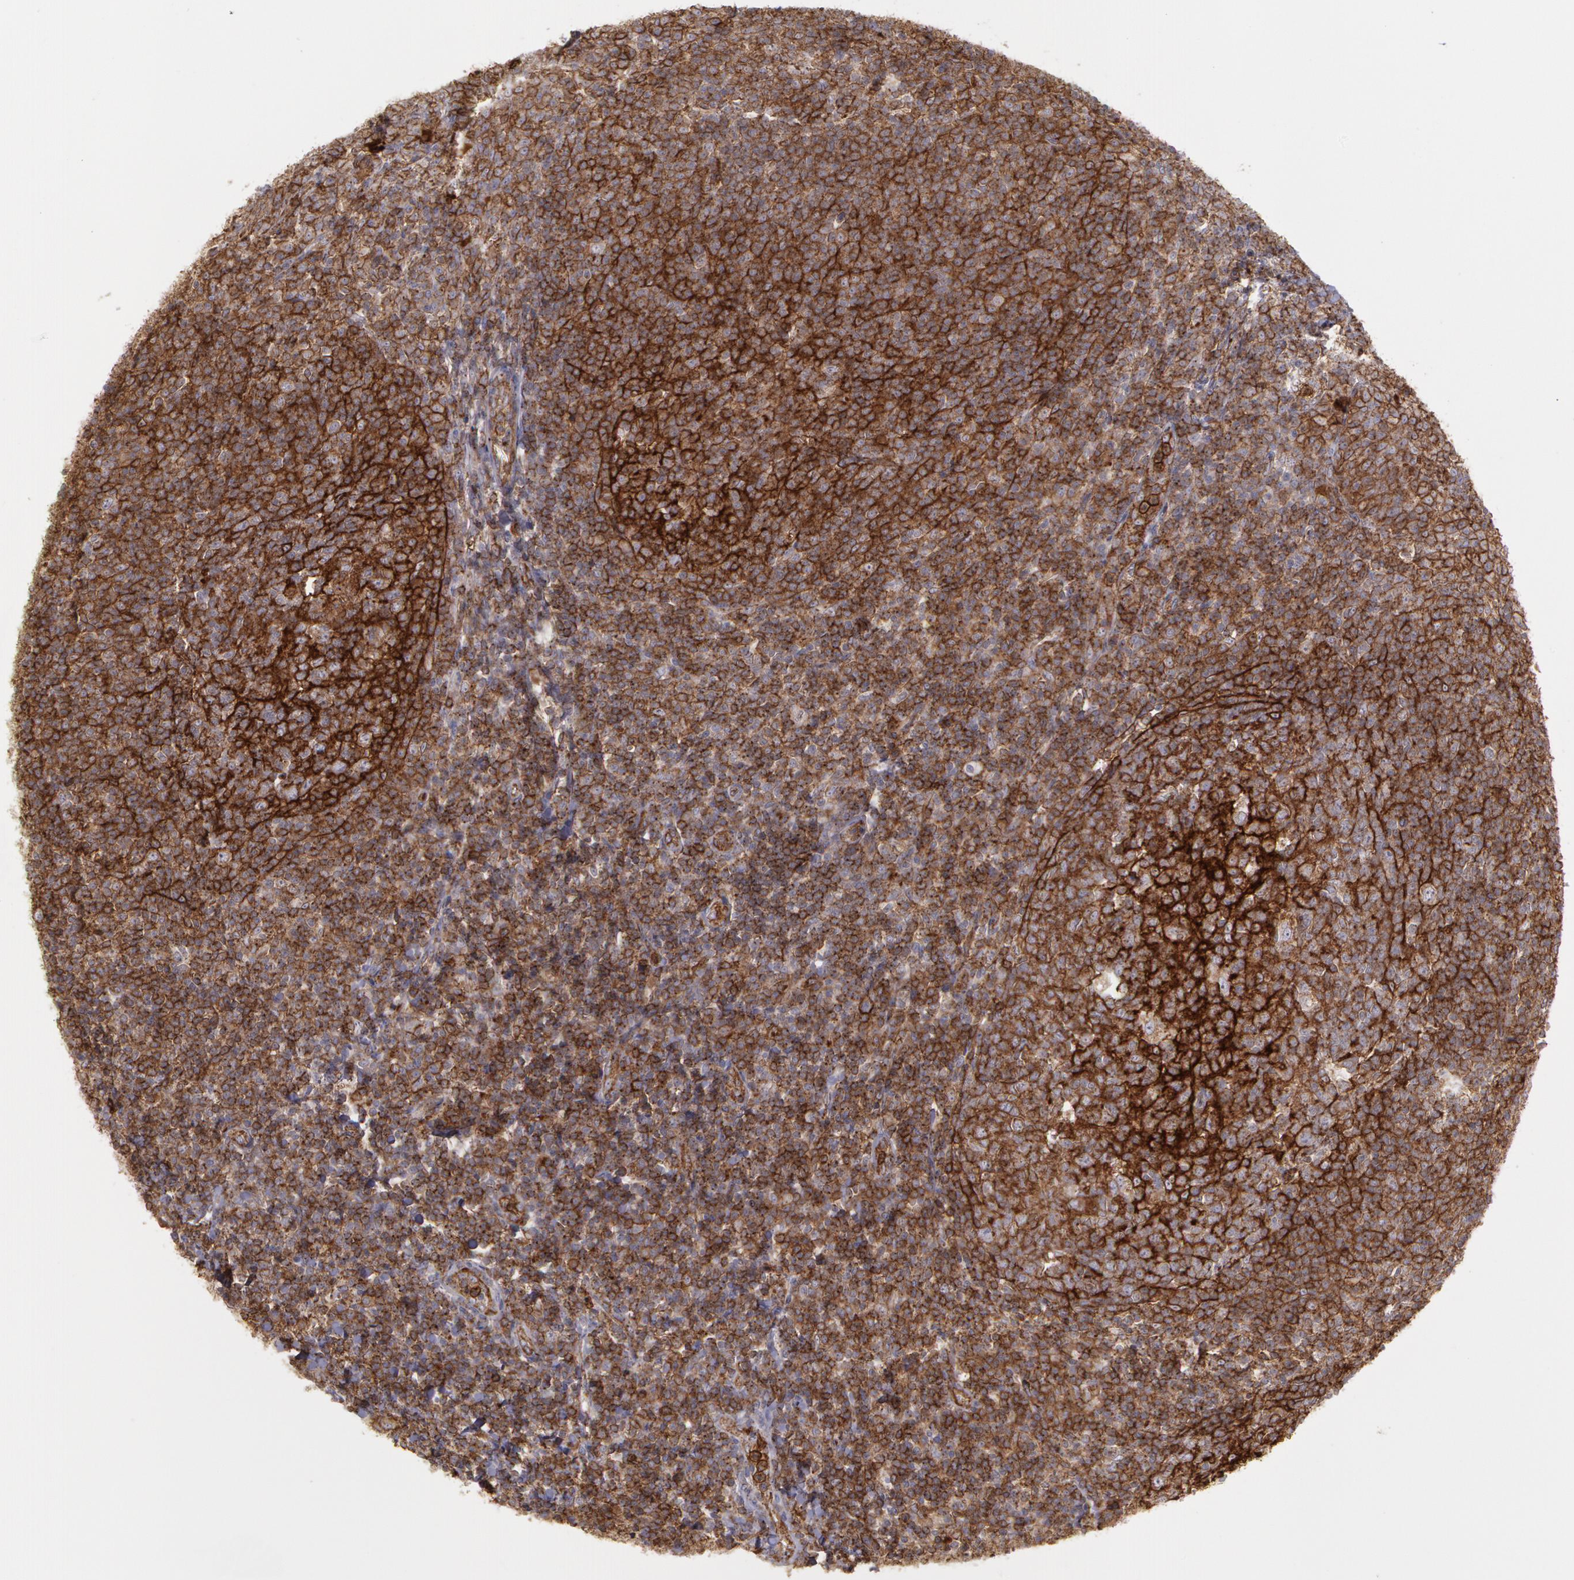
{"staining": {"intensity": "strong", "quantity": ">75%", "location": "cytoplasmic/membranous"}, "tissue": "tonsil", "cell_type": "Germinal center cells", "image_type": "normal", "snomed": [{"axis": "morphology", "description": "Normal tissue, NOS"}, {"axis": "topography", "description": "Tonsil"}], "caption": "Tonsil stained with DAB (3,3'-diaminobenzidine) immunohistochemistry exhibits high levels of strong cytoplasmic/membranous positivity in approximately >75% of germinal center cells.", "gene": "FLOT2", "patient": {"sex": "male", "age": 31}}